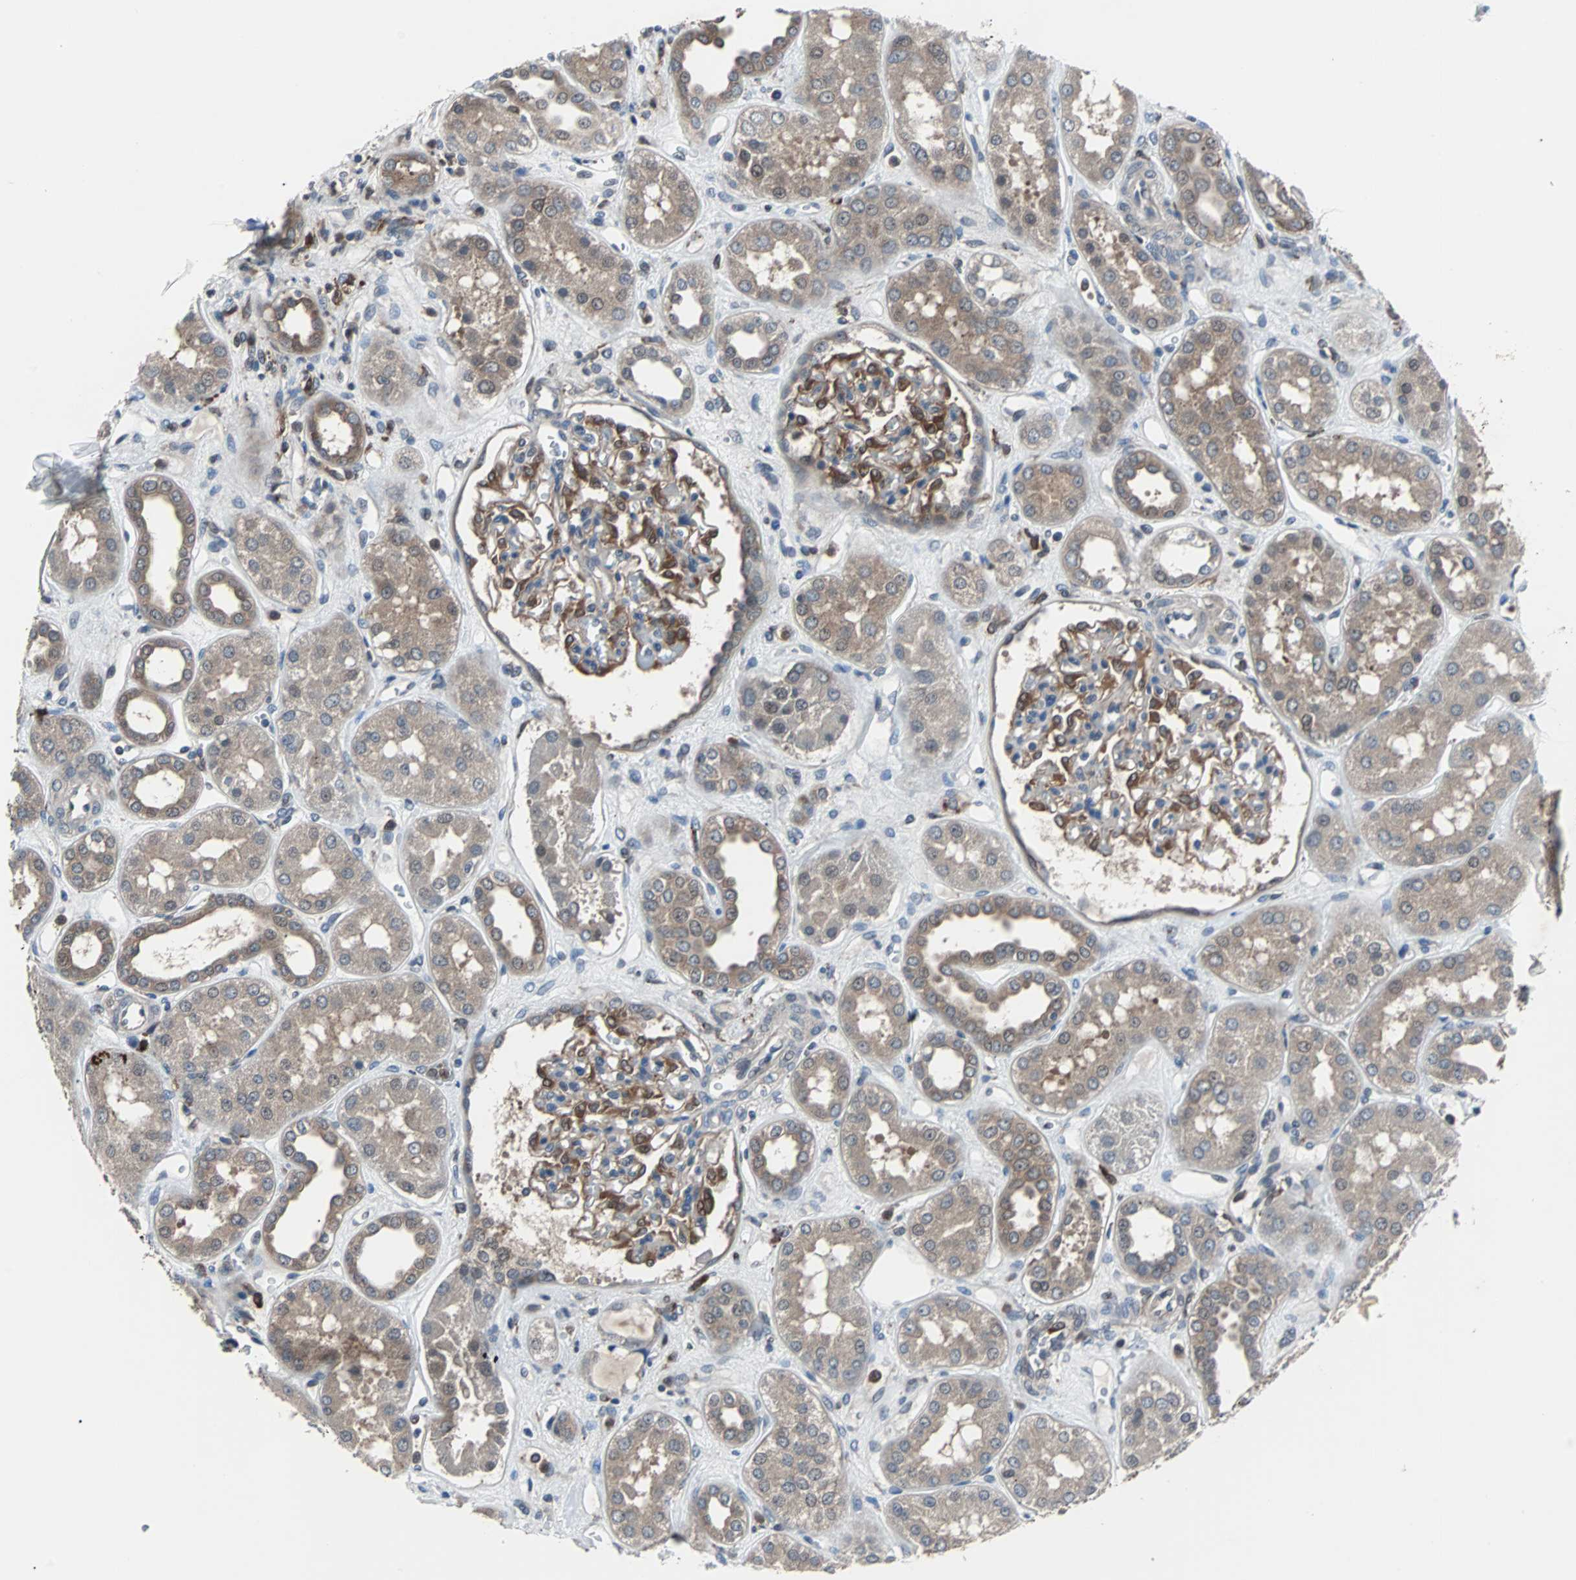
{"staining": {"intensity": "strong", "quantity": "25%-75%", "location": "cytoplasmic/membranous"}, "tissue": "kidney", "cell_type": "Cells in glomeruli", "image_type": "normal", "snomed": [{"axis": "morphology", "description": "Normal tissue, NOS"}, {"axis": "topography", "description": "Kidney"}], "caption": "Immunohistochemistry (IHC) photomicrograph of unremarkable kidney: kidney stained using immunohistochemistry exhibits high levels of strong protein expression localized specifically in the cytoplasmic/membranous of cells in glomeruli, appearing as a cytoplasmic/membranous brown color.", "gene": "PAK1", "patient": {"sex": "male", "age": 59}}